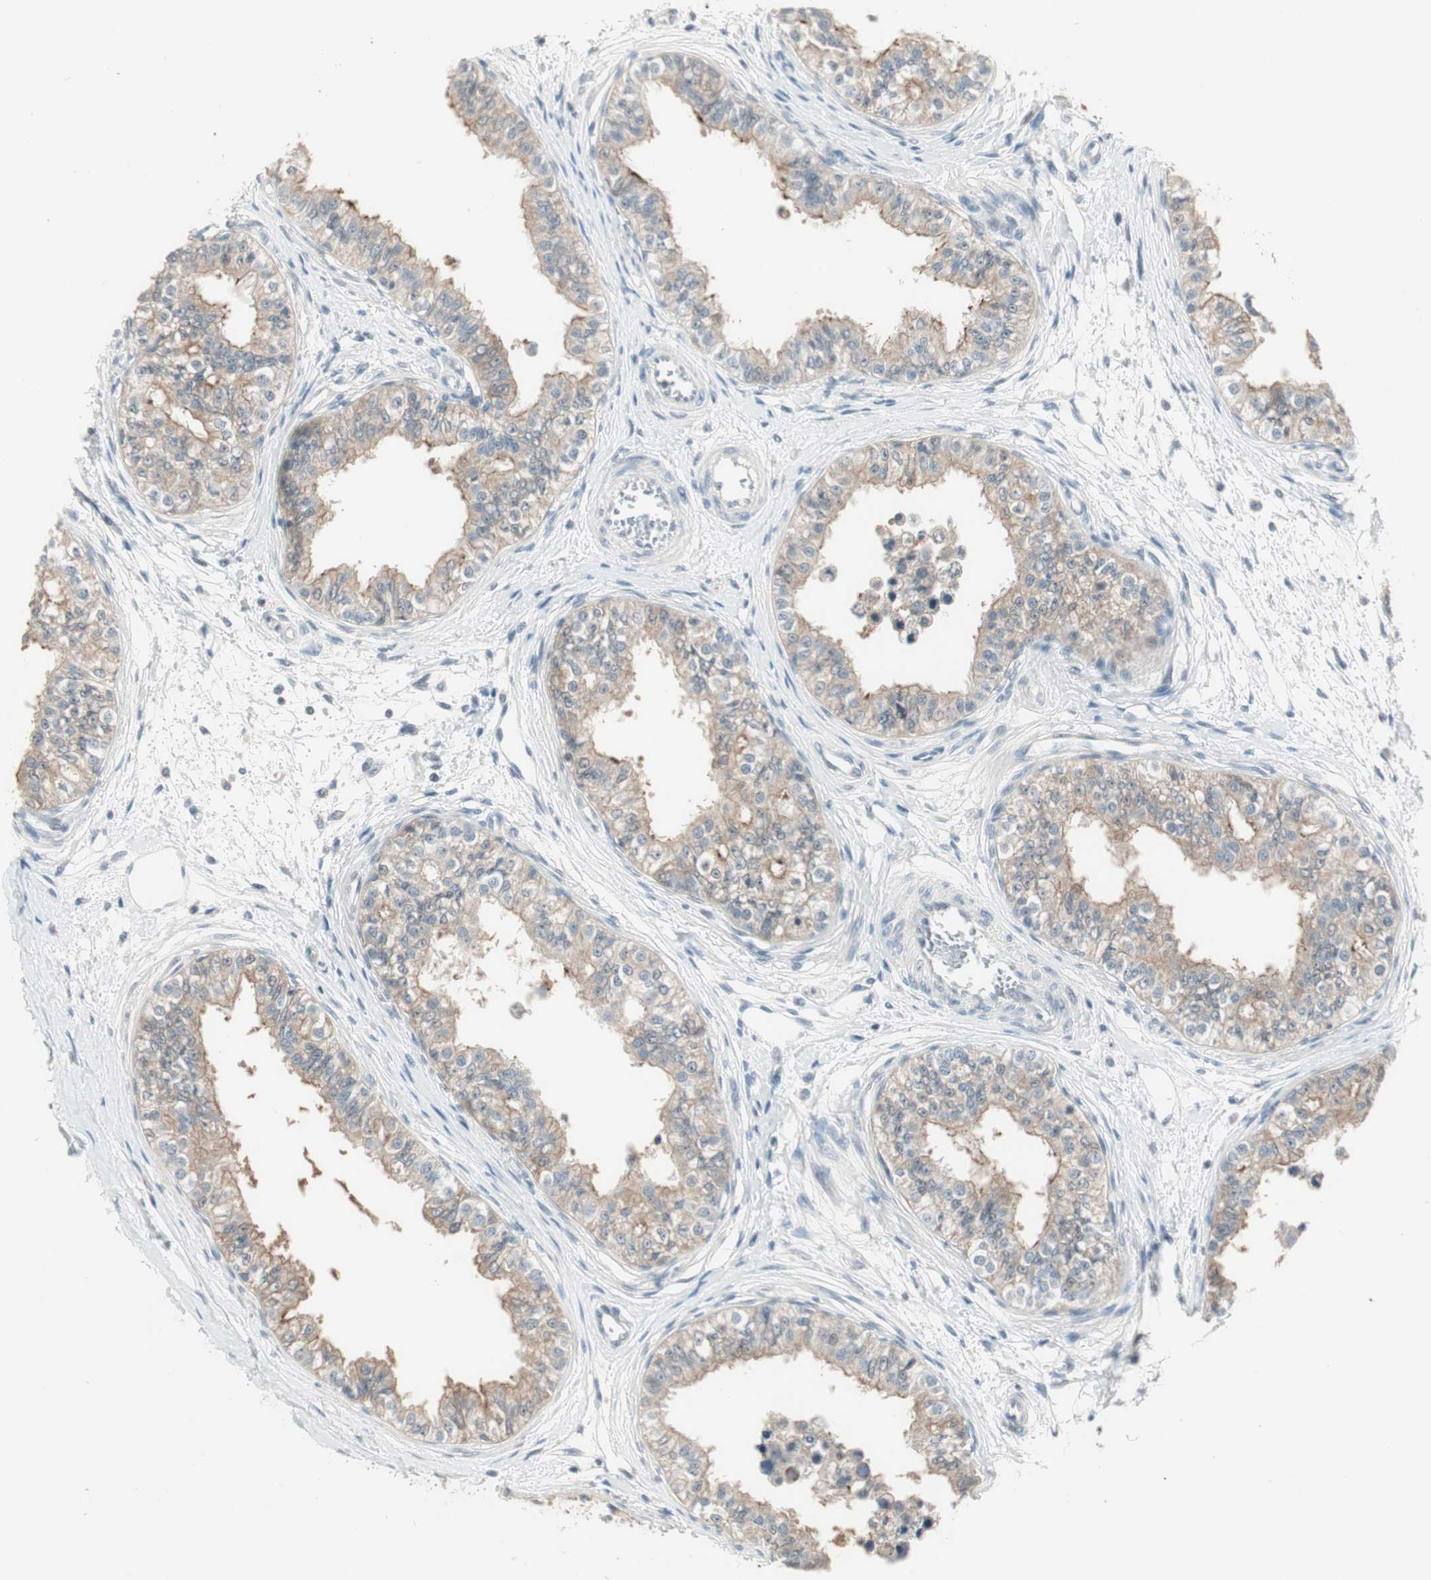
{"staining": {"intensity": "moderate", "quantity": ">75%", "location": "cytoplasmic/membranous"}, "tissue": "epididymis", "cell_type": "Glandular cells", "image_type": "normal", "snomed": [{"axis": "morphology", "description": "Normal tissue, NOS"}, {"axis": "morphology", "description": "Adenocarcinoma, metastatic, NOS"}, {"axis": "topography", "description": "Testis"}, {"axis": "topography", "description": "Epididymis"}], "caption": "An IHC photomicrograph of normal tissue is shown. Protein staining in brown highlights moderate cytoplasmic/membranous positivity in epididymis within glandular cells.", "gene": "PDZK1", "patient": {"sex": "male", "age": 26}}